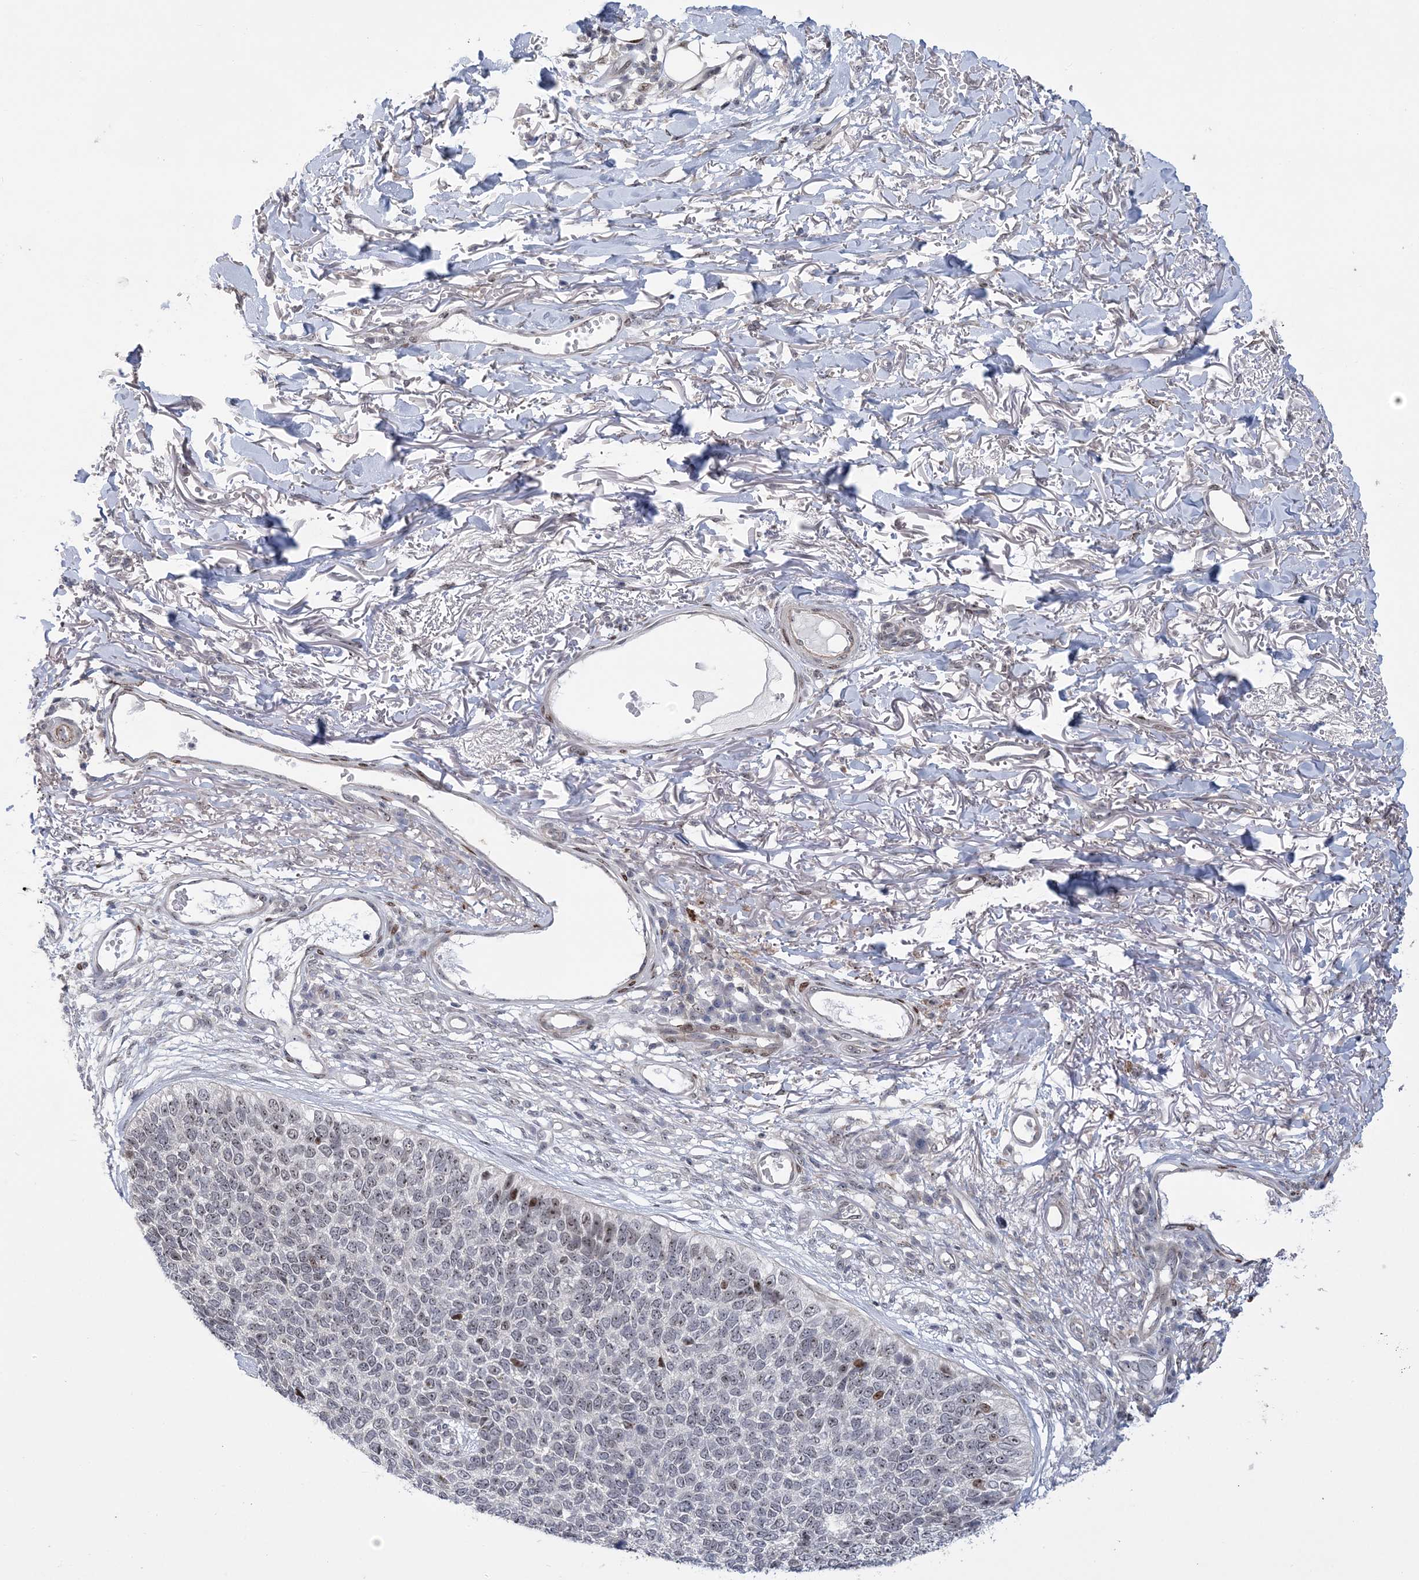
{"staining": {"intensity": "moderate", "quantity": "<25%", "location": "nuclear"}, "tissue": "skin cancer", "cell_type": "Tumor cells", "image_type": "cancer", "snomed": [{"axis": "morphology", "description": "Basal cell carcinoma"}, {"axis": "topography", "description": "Skin"}], "caption": "A low amount of moderate nuclear positivity is identified in about <25% of tumor cells in skin basal cell carcinoma tissue. Using DAB (brown) and hematoxylin (blue) stains, captured at high magnification using brightfield microscopy.", "gene": "HOMEZ", "patient": {"sex": "female", "age": 84}}